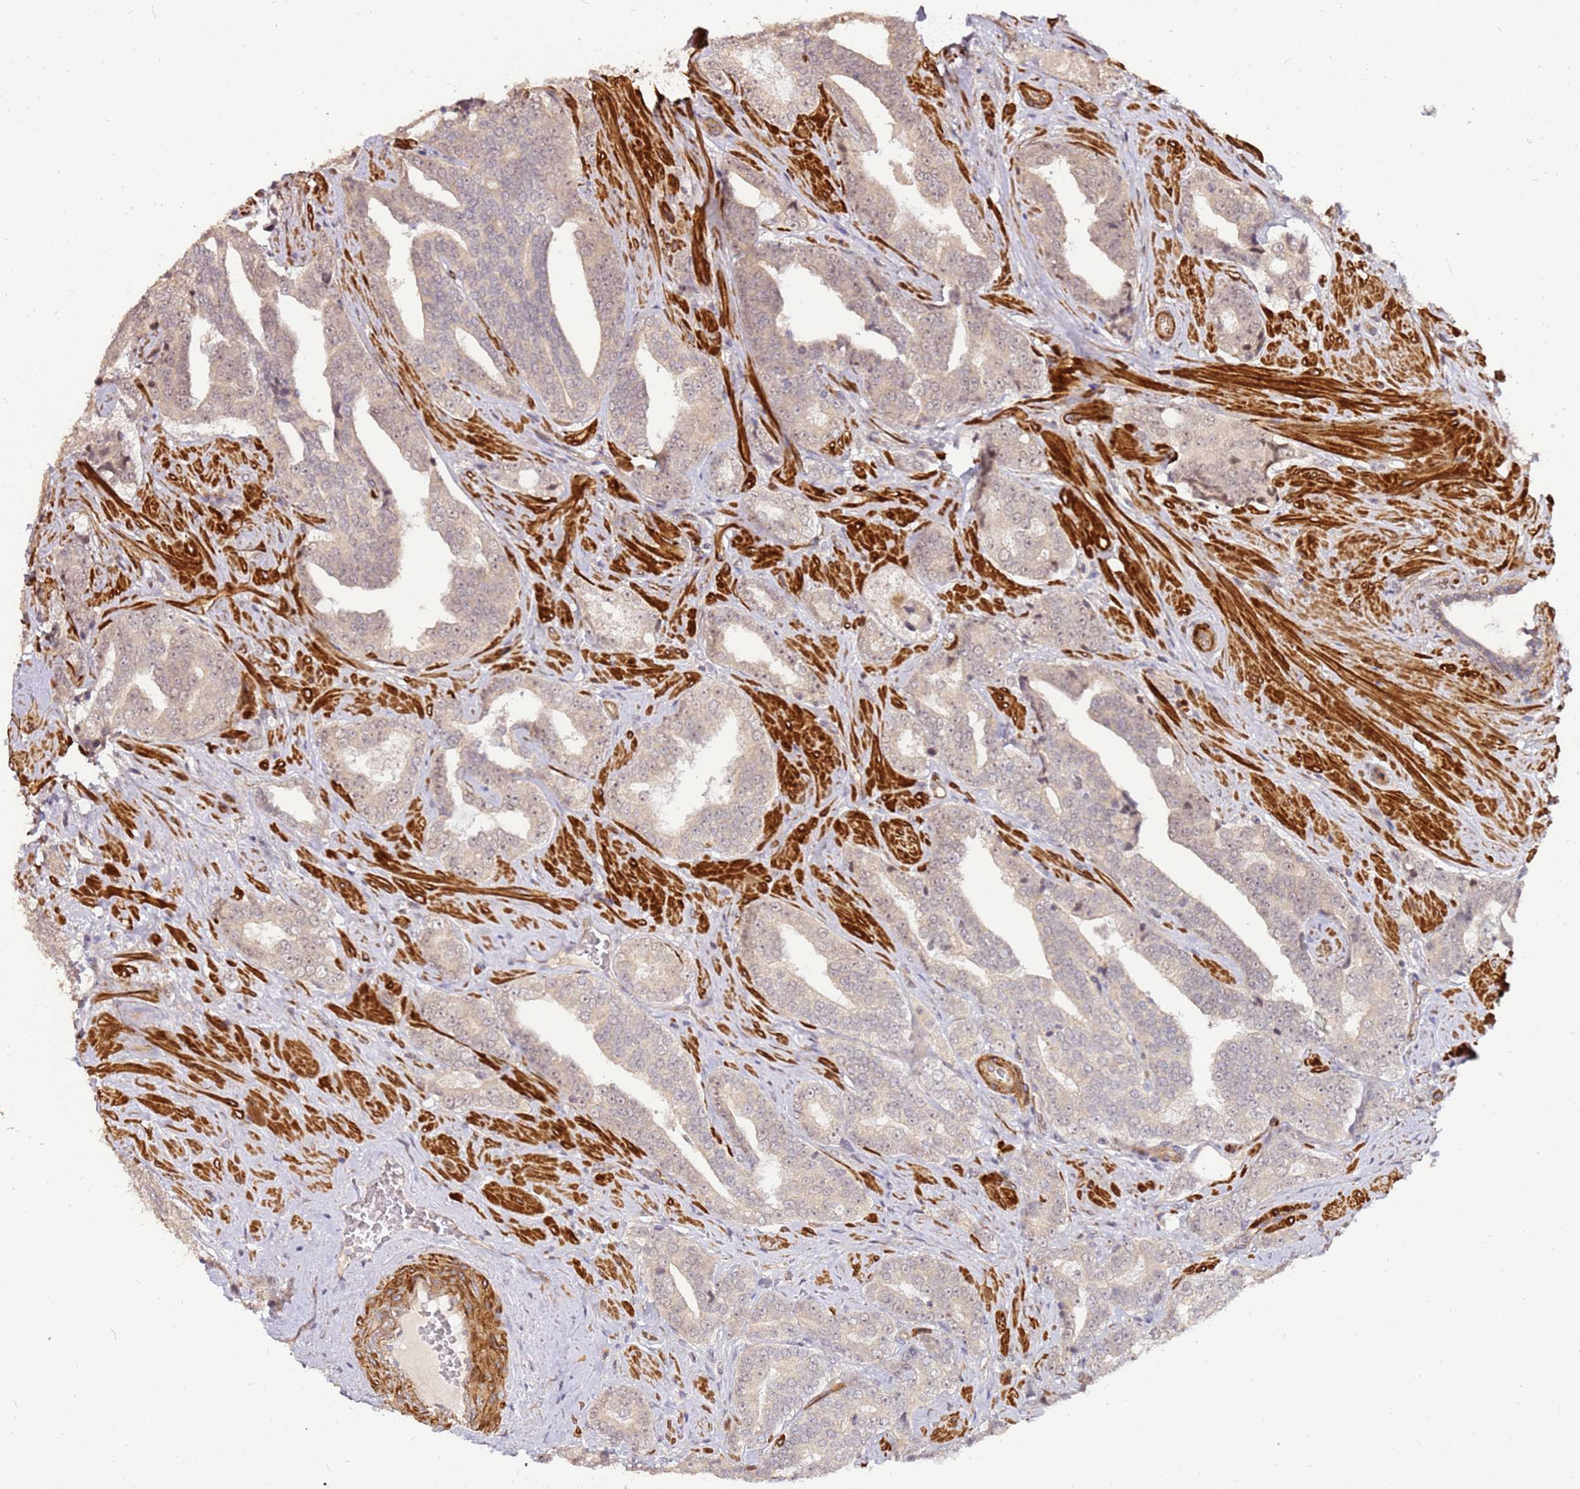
{"staining": {"intensity": "weak", "quantity": "<25%", "location": "cytoplasmic/membranous"}, "tissue": "prostate cancer", "cell_type": "Tumor cells", "image_type": "cancer", "snomed": [{"axis": "morphology", "description": "Adenocarcinoma, High grade"}, {"axis": "topography", "description": "Prostate"}], "caption": "Immunohistochemistry (IHC) of prostate cancer (adenocarcinoma (high-grade)) reveals no staining in tumor cells.", "gene": "ST18", "patient": {"sex": "male", "age": 67}}